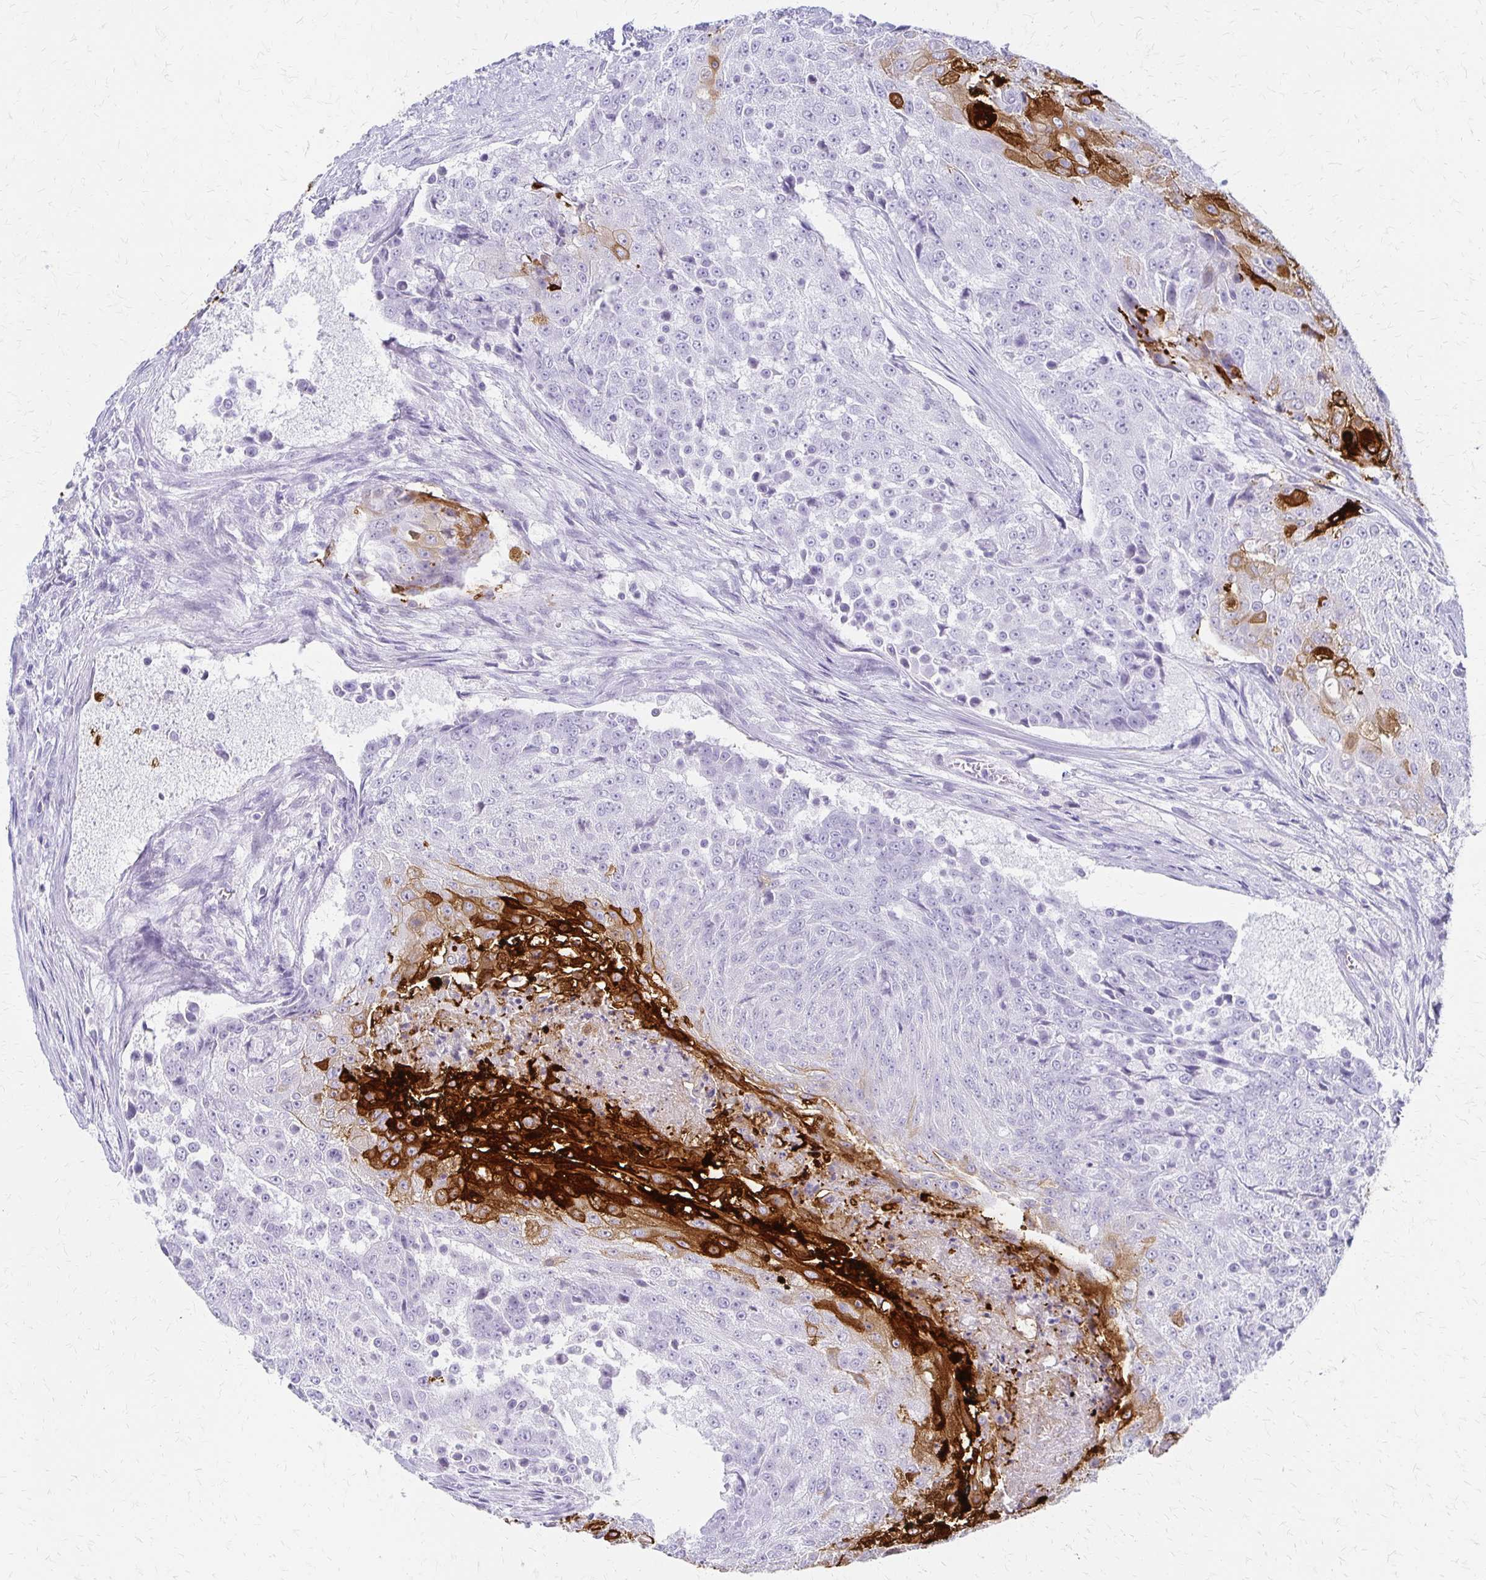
{"staining": {"intensity": "strong", "quantity": "<25%", "location": "cytoplasmic/membranous"}, "tissue": "urothelial cancer", "cell_type": "Tumor cells", "image_type": "cancer", "snomed": [{"axis": "morphology", "description": "Urothelial carcinoma, High grade"}, {"axis": "topography", "description": "Urinary bladder"}], "caption": "Human urothelial cancer stained for a protein (brown) reveals strong cytoplasmic/membranous positive positivity in about <25% of tumor cells.", "gene": "IVL", "patient": {"sex": "female", "age": 63}}